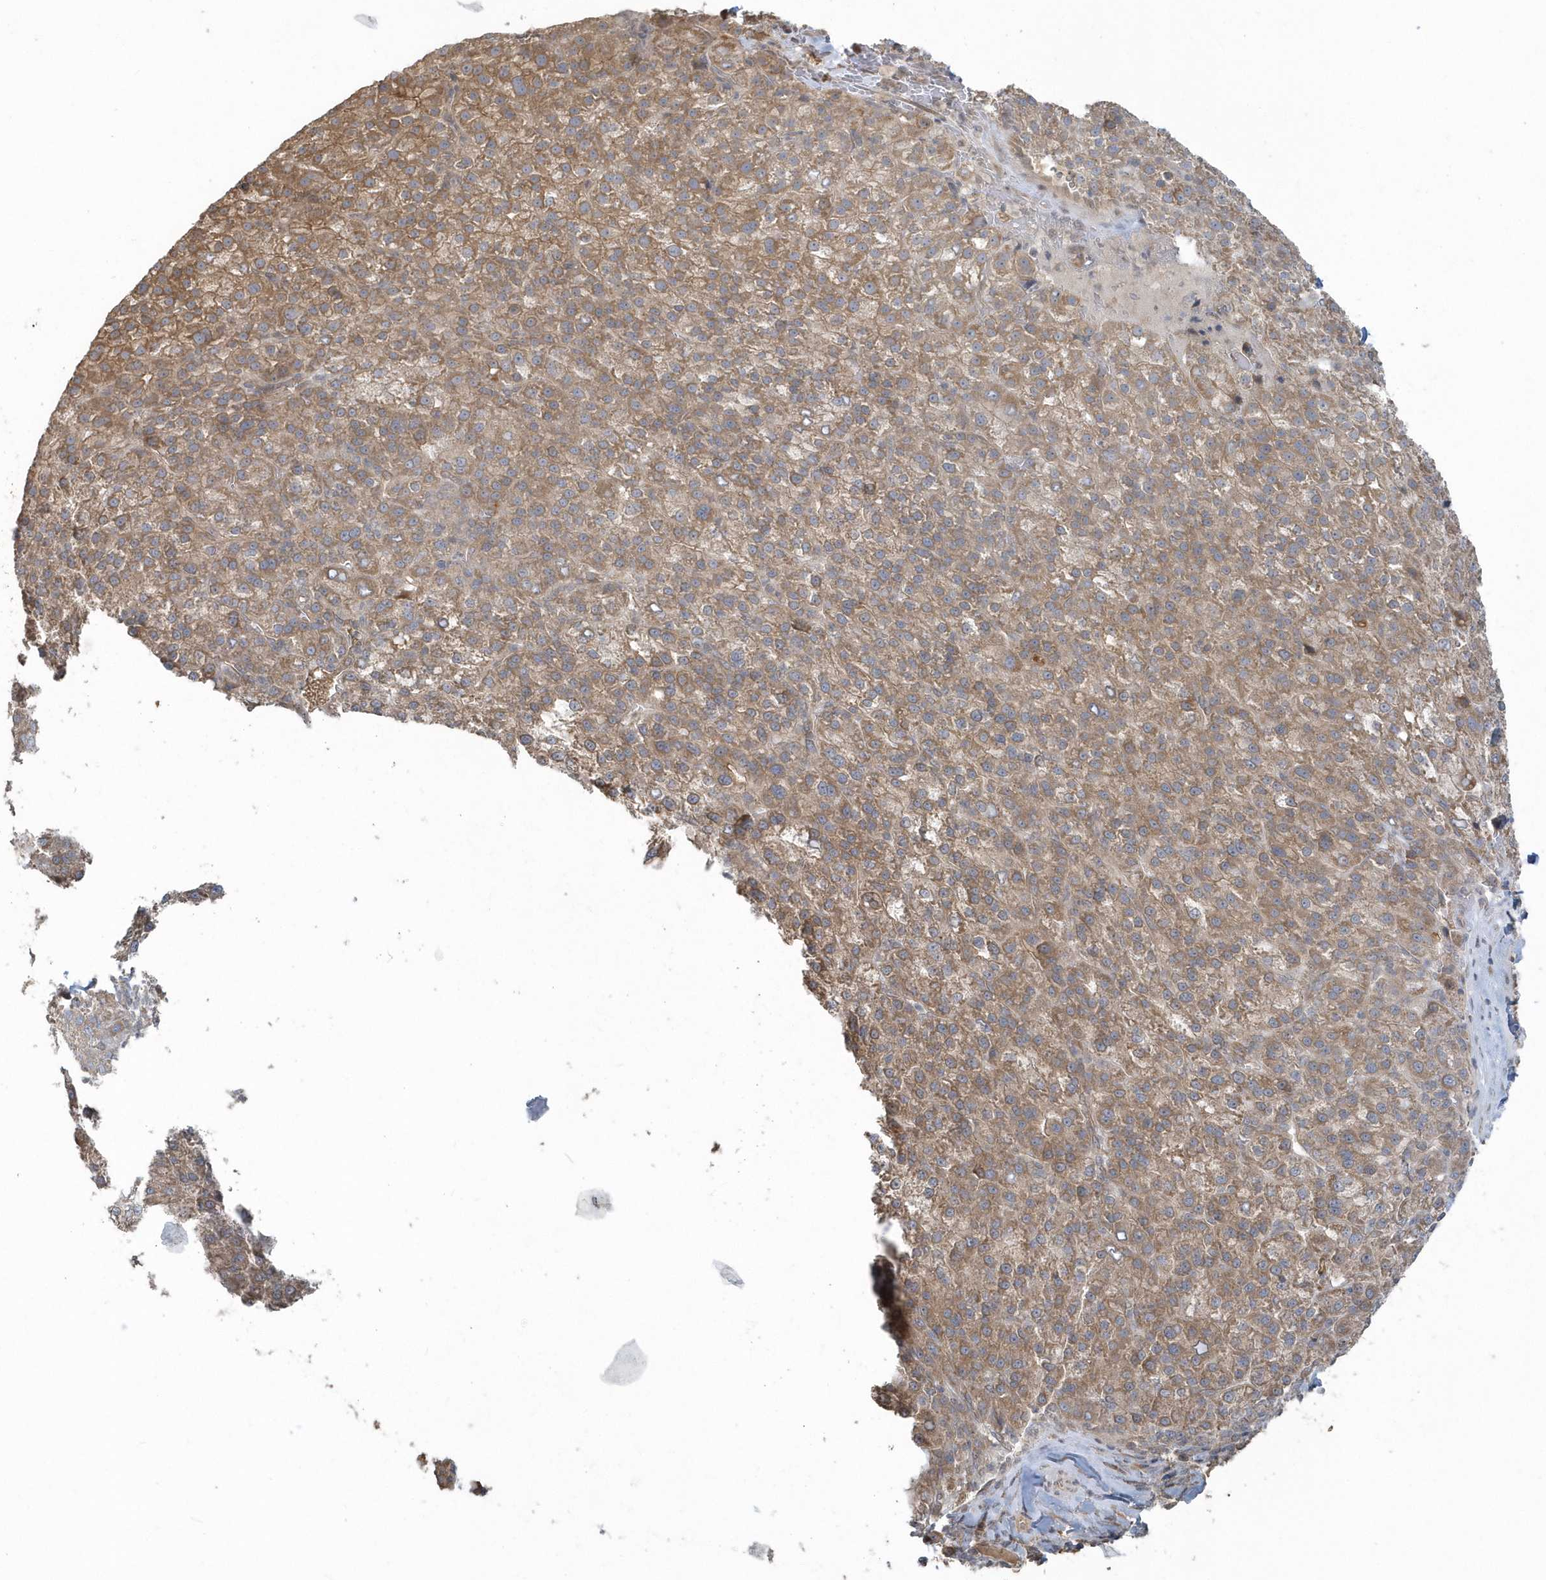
{"staining": {"intensity": "moderate", "quantity": ">75%", "location": "cytoplasmic/membranous"}, "tissue": "liver cancer", "cell_type": "Tumor cells", "image_type": "cancer", "snomed": [{"axis": "morphology", "description": "Carcinoma, Hepatocellular, NOS"}, {"axis": "topography", "description": "Liver"}], "caption": "Protein analysis of liver cancer (hepatocellular carcinoma) tissue demonstrates moderate cytoplasmic/membranous positivity in about >75% of tumor cells.", "gene": "STIM2", "patient": {"sex": "female", "age": 58}}